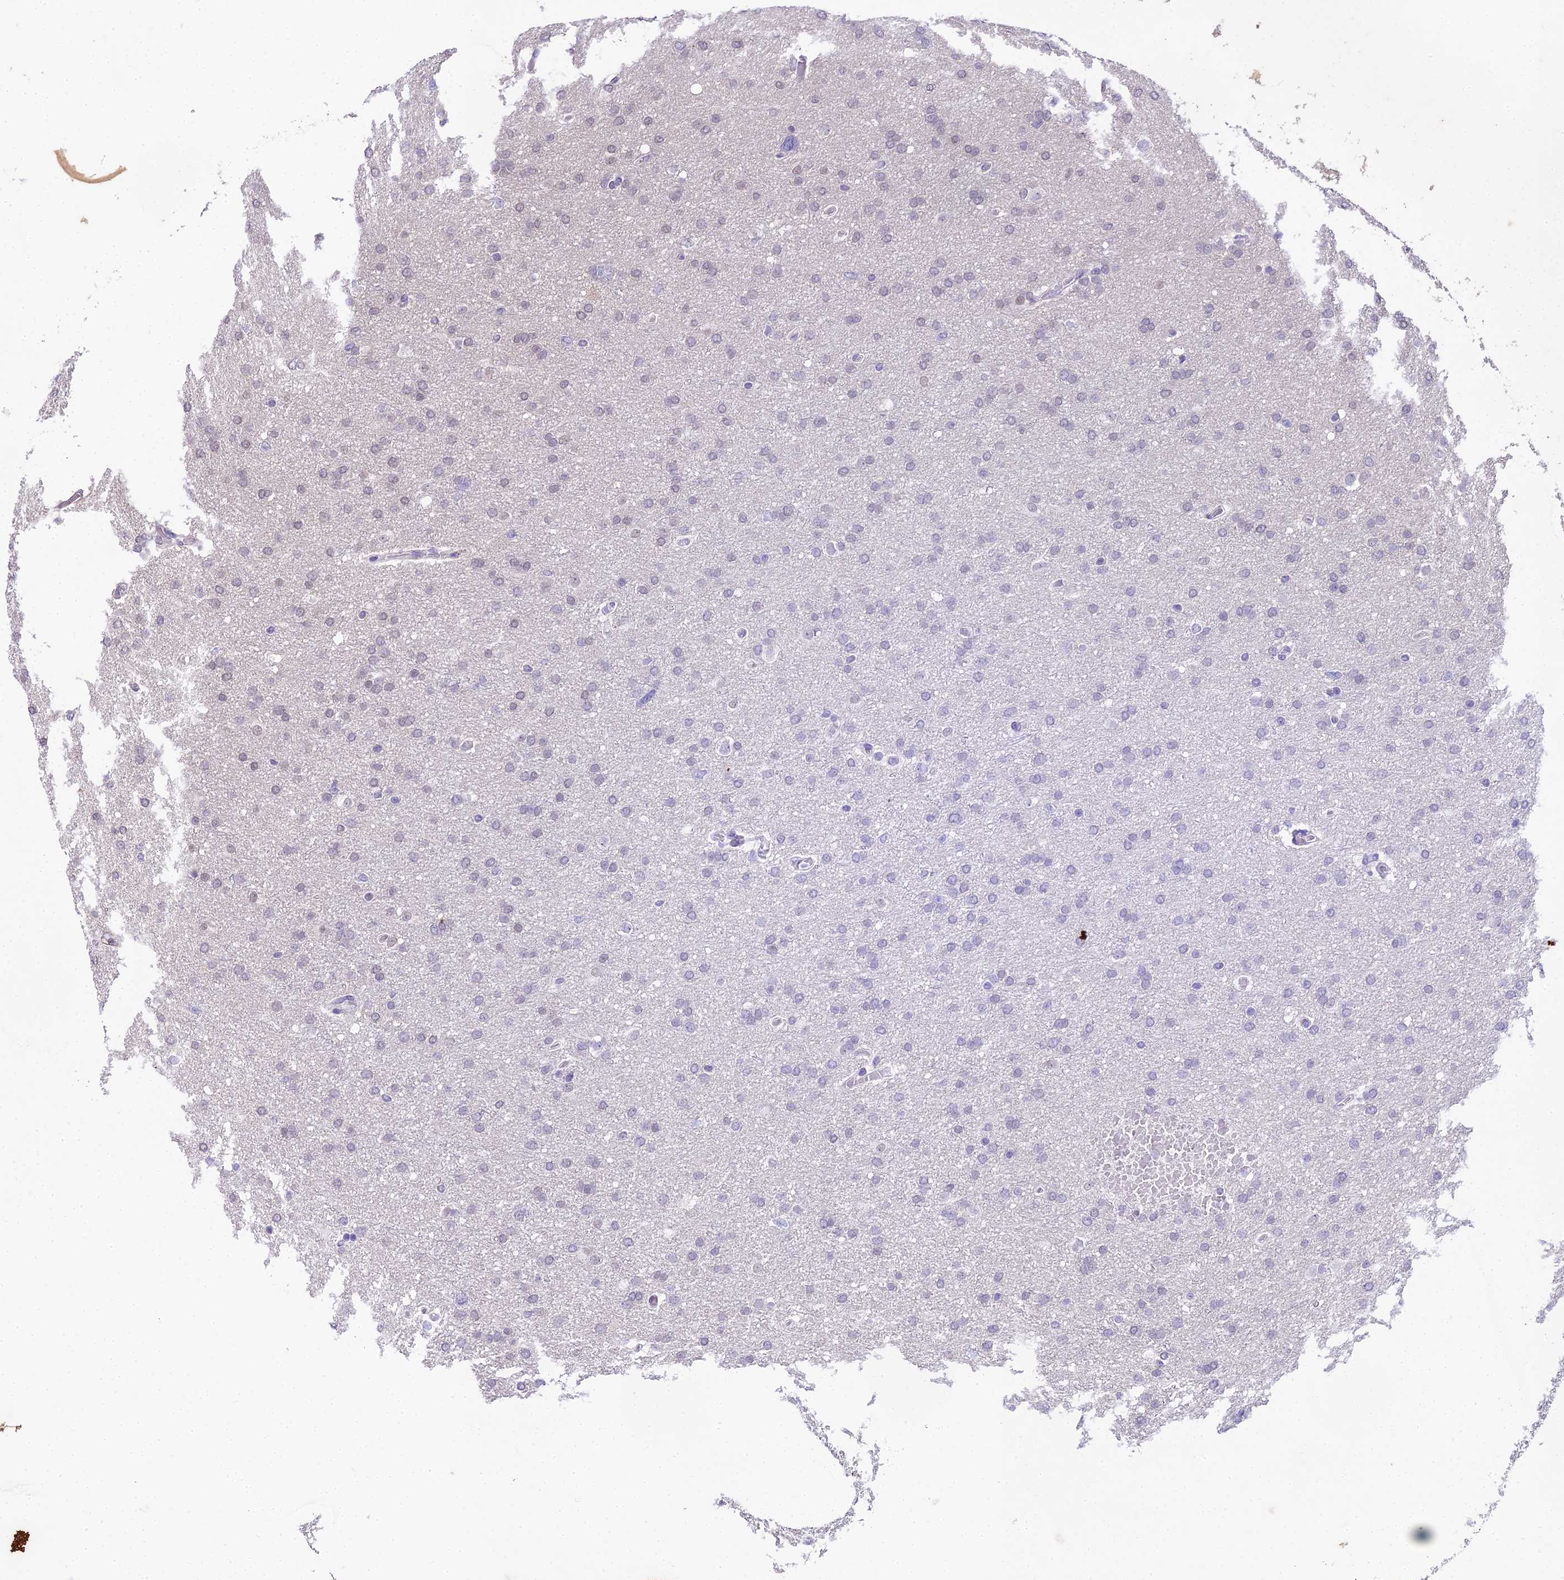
{"staining": {"intensity": "negative", "quantity": "none", "location": "none"}, "tissue": "glioma", "cell_type": "Tumor cells", "image_type": "cancer", "snomed": [{"axis": "morphology", "description": "Glioma, malignant, High grade"}, {"axis": "topography", "description": "Cerebral cortex"}], "caption": "Tumor cells are negative for brown protein staining in glioma.", "gene": "MAT2A", "patient": {"sex": "female", "age": 36}}